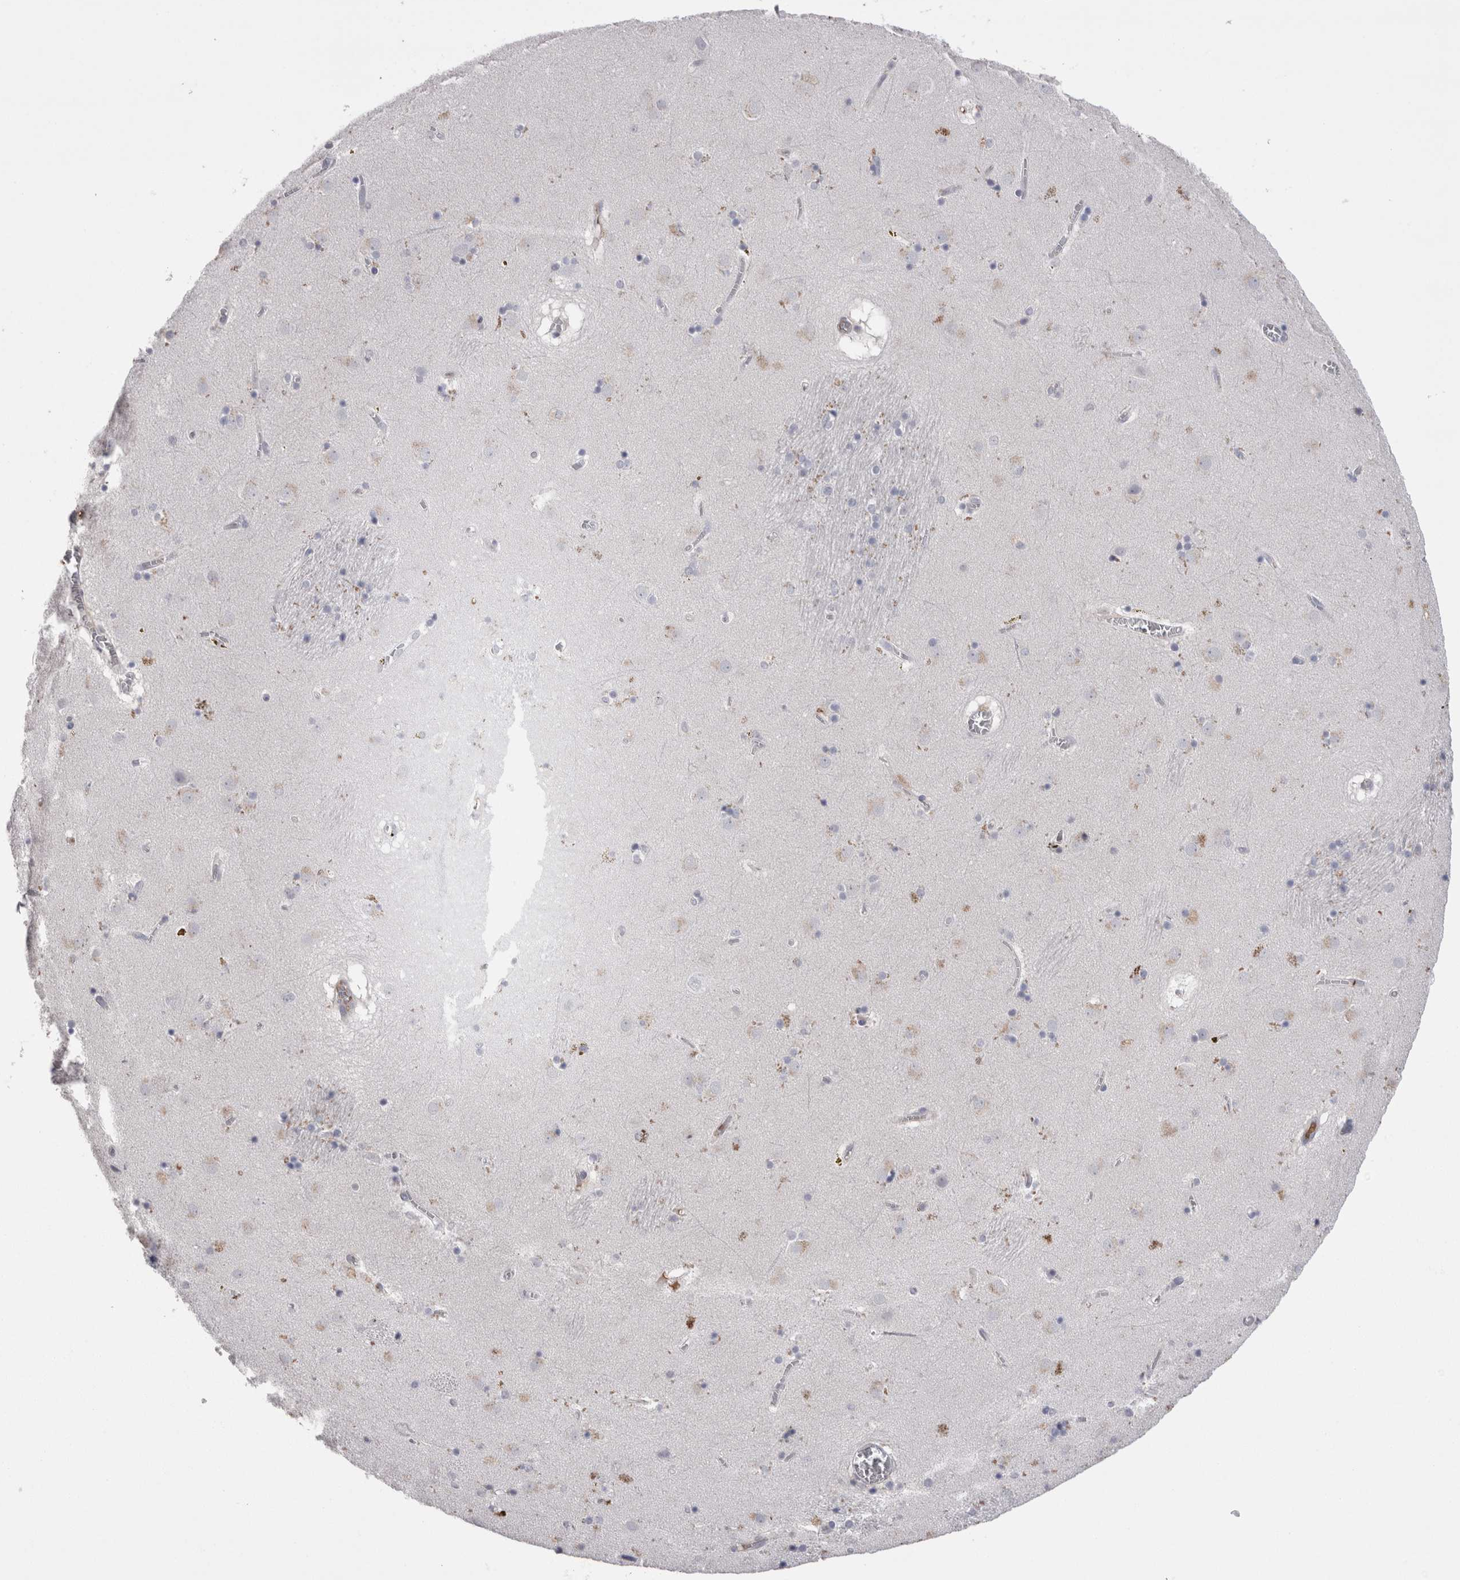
{"staining": {"intensity": "negative", "quantity": "none", "location": "none"}, "tissue": "caudate", "cell_type": "Glial cells", "image_type": "normal", "snomed": [{"axis": "morphology", "description": "Normal tissue, NOS"}, {"axis": "topography", "description": "Lateral ventricle wall"}], "caption": "Protein analysis of benign caudate displays no significant staining in glial cells.", "gene": "REG1A", "patient": {"sex": "male", "age": 70}}